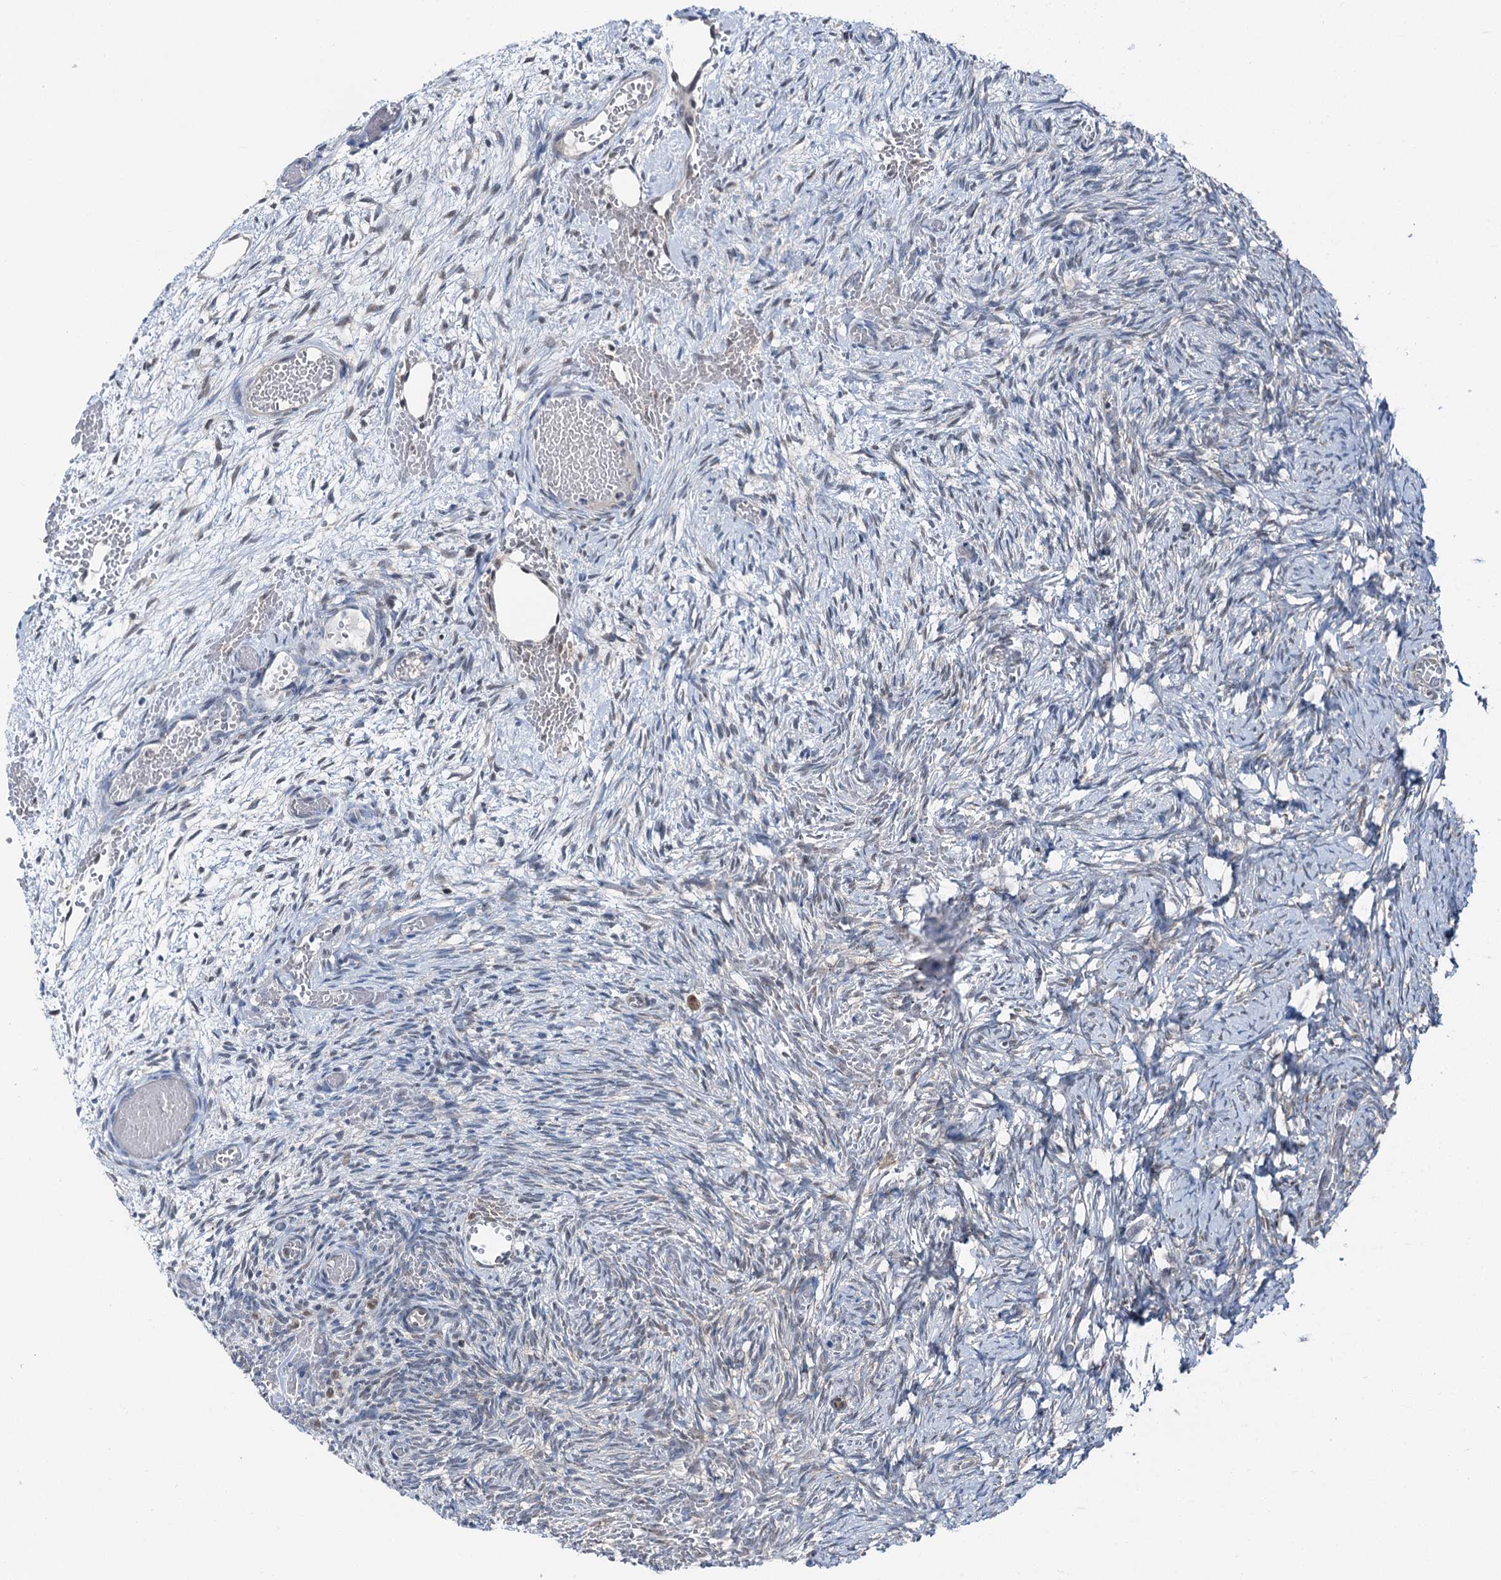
{"staining": {"intensity": "weak", "quantity": "<25%", "location": "cytoplasmic/membranous"}, "tissue": "ovary", "cell_type": "Ovarian stroma cells", "image_type": "normal", "snomed": [{"axis": "morphology", "description": "Adenocarcinoma, NOS"}, {"axis": "topography", "description": "Endometrium"}], "caption": "The micrograph displays no staining of ovarian stroma cells in normal ovary. (Immunohistochemistry (ihc), brightfield microscopy, high magnification).", "gene": "PSMD13", "patient": {"sex": "female", "age": 32}}